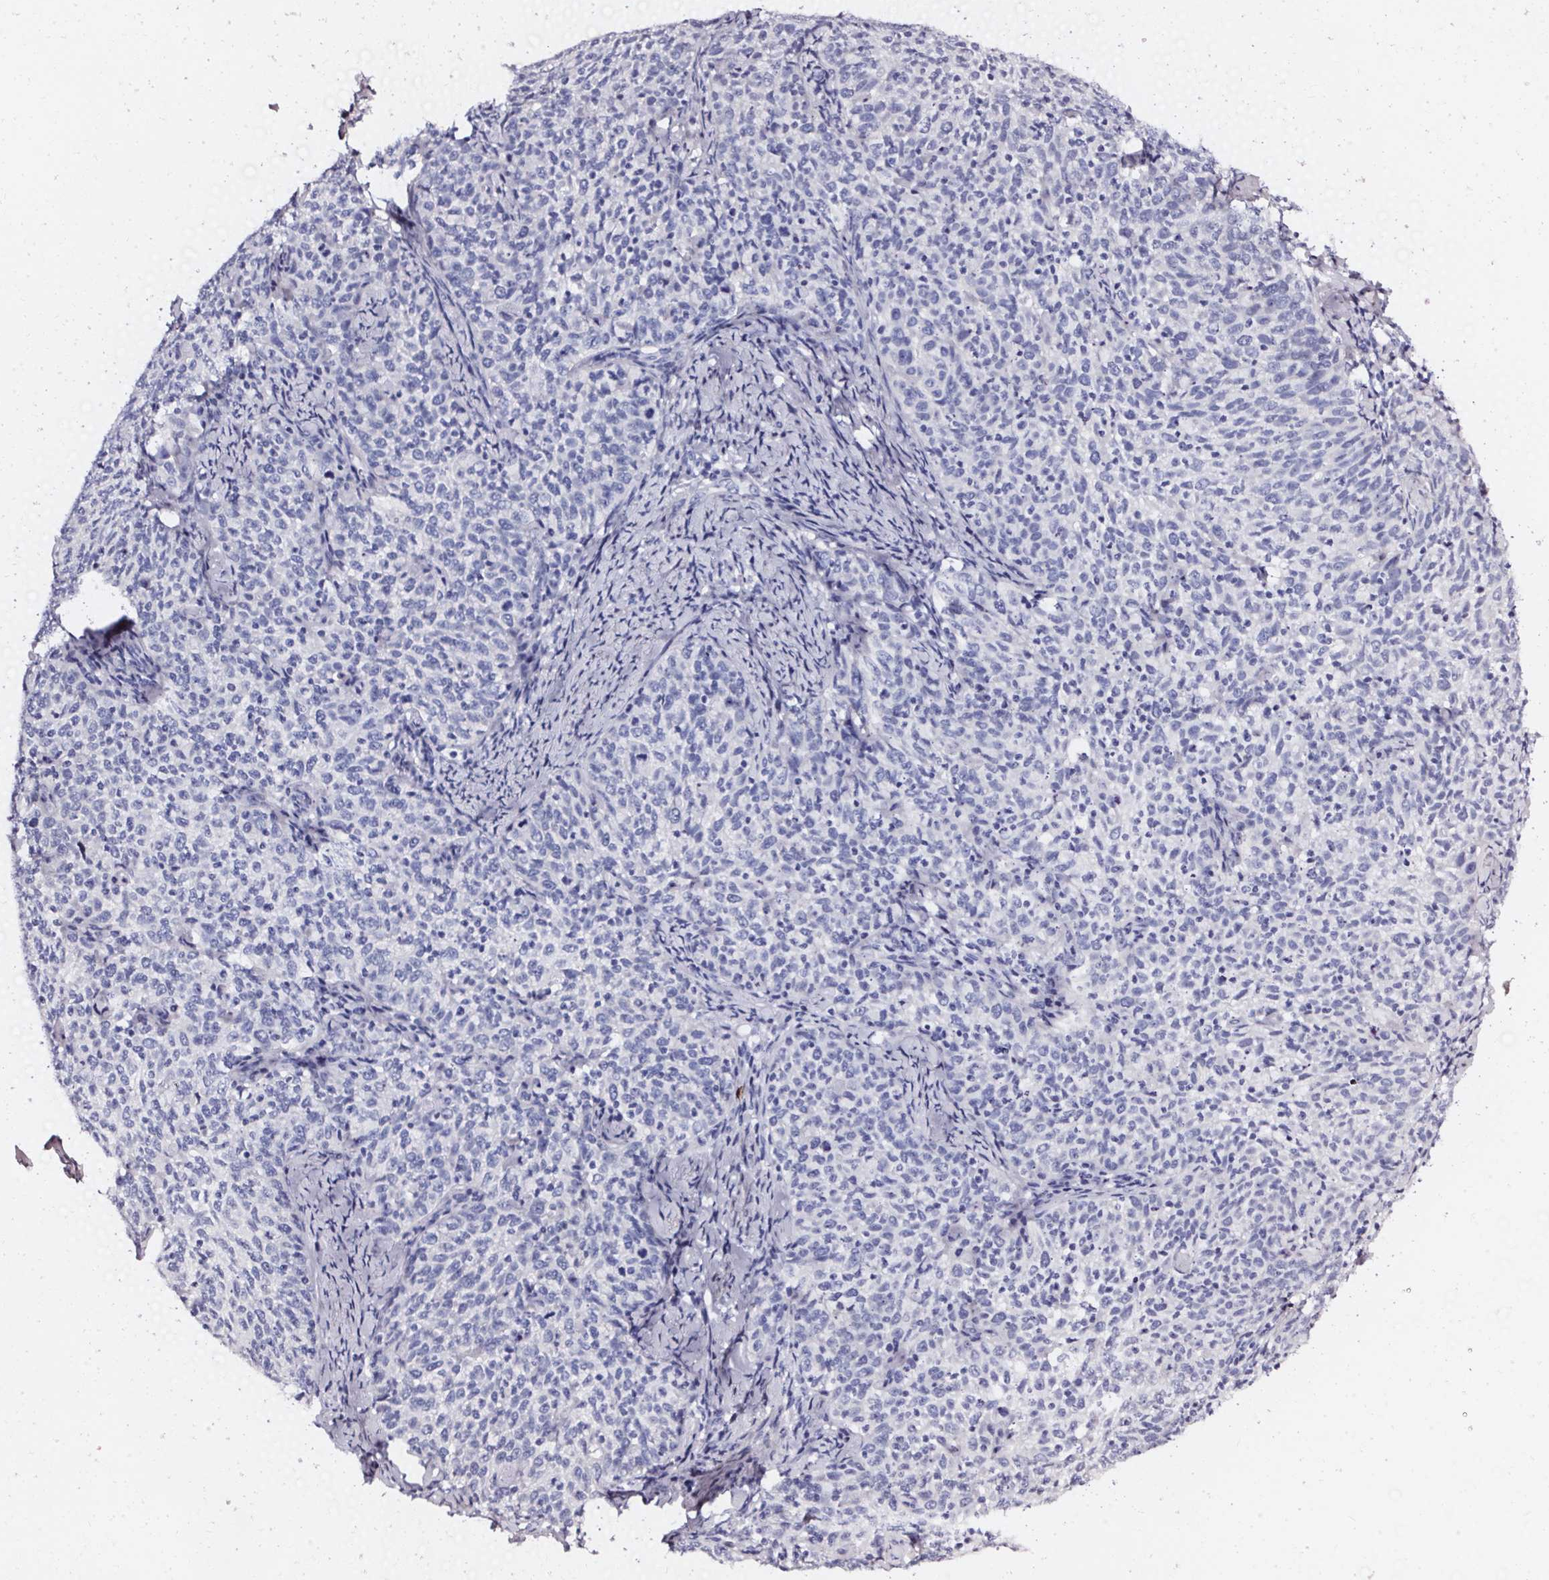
{"staining": {"intensity": "negative", "quantity": "none", "location": "none"}, "tissue": "cervical cancer", "cell_type": "Tumor cells", "image_type": "cancer", "snomed": [{"axis": "morphology", "description": "Squamous cell carcinoma, NOS"}, {"axis": "topography", "description": "Cervix"}], "caption": "A histopathology image of cervical cancer (squamous cell carcinoma) stained for a protein exhibits no brown staining in tumor cells.", "gene": "ELAVL2", "patient": {"sex": "female", "age": 62}}